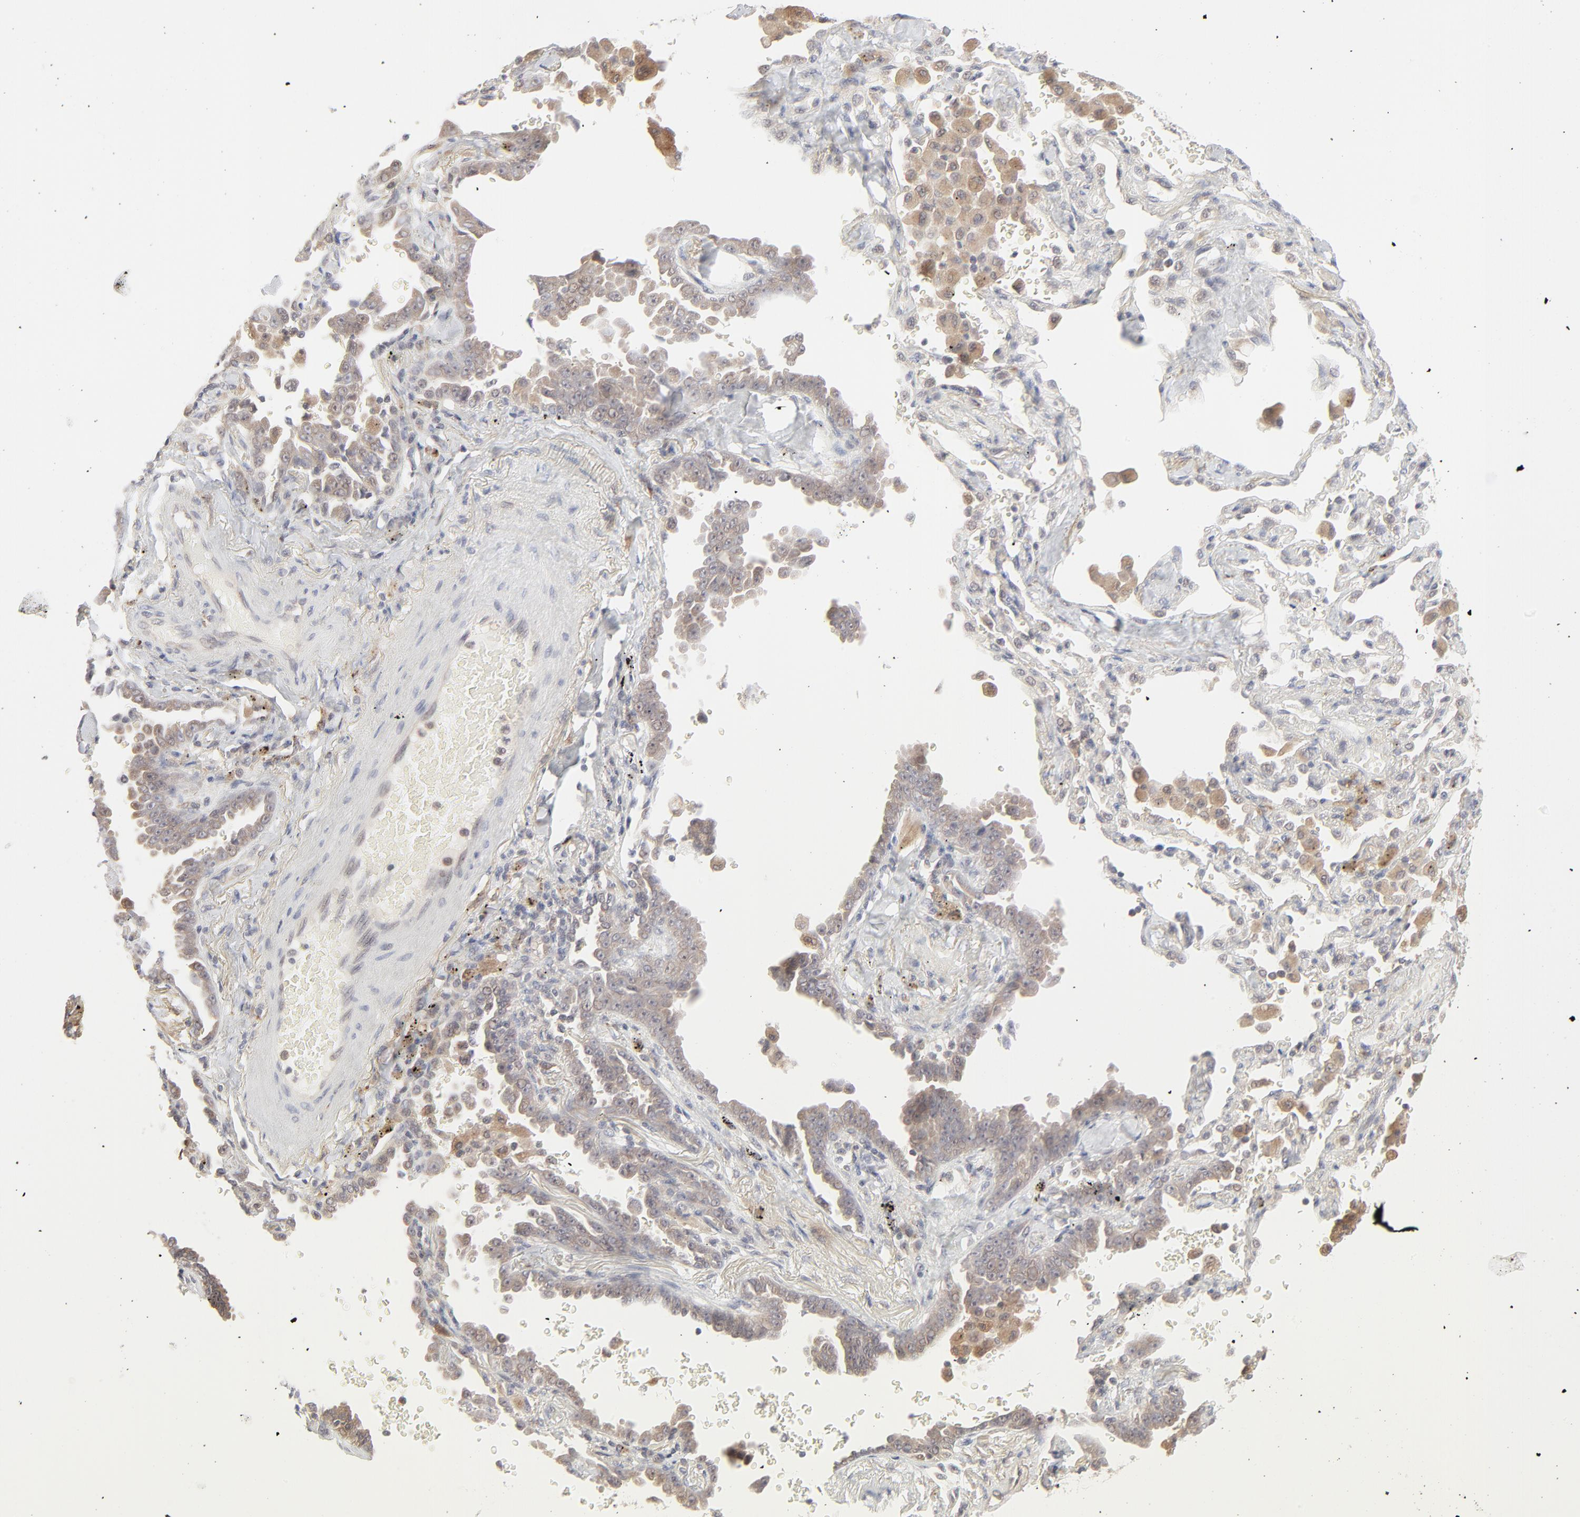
{"staining": {"intensity": "moderate", "quantity": ">75%", "location": "cytoplasmic/membranous"}, "tissue": "lung cancer", "cell_type": "Tumor cells", "image_type": "cancer", "snomed": [{"axis": "morphology", "description": "Adenocarcinoma, NOS"}, {"axis": "topography", "description": "Lung"}], "caption": "Lung cancer stained with a brown dye demonstrates moderate cytoplasmic/membranous positive expression in approximately >75% of tumor cells.", "gene": "RAB5C", "patient": {"sex": "female", "age": 64}}